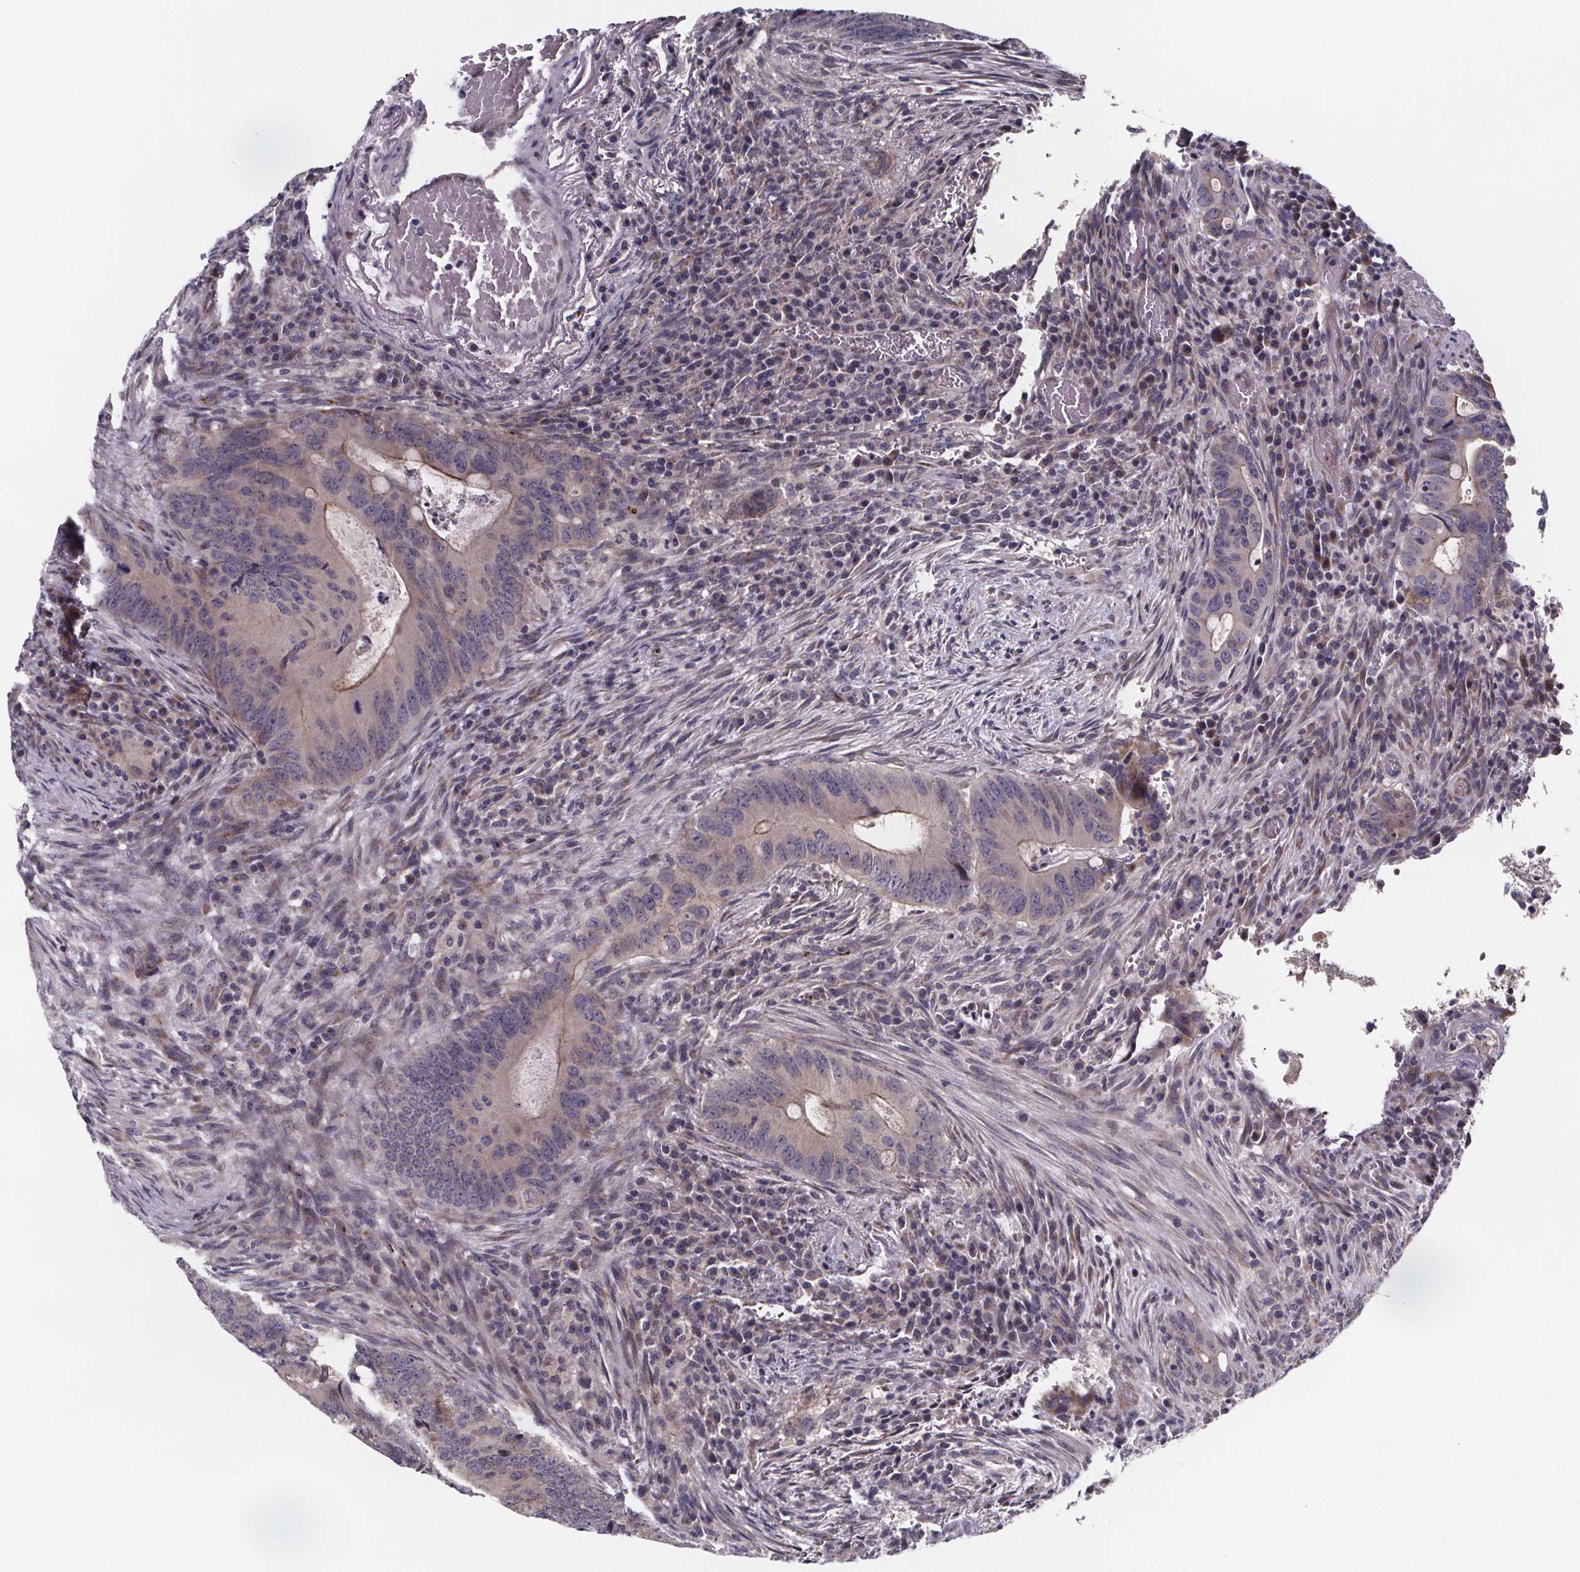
{"staining": {"intensity": "moderate", "quantity": "<25%", "location": "cytoplasmic/membranous"}, "tissue": "colorectal cancer", "cell_type": "Tumor cells", "image_type": "cancer", "snomed": [{"axis": "morphology", "description": "Adenocarcinoma, NOS"}, {"axis": "topography", "description": "Colon"}], "caption": "The immunohistochemical stain shows moderate cytoplasmic/membranous staining in tumor cells of colorectal adenocarcinoma tissue.", "gene": "NDST1", "patient": {"sex": "female", "age": 74}}